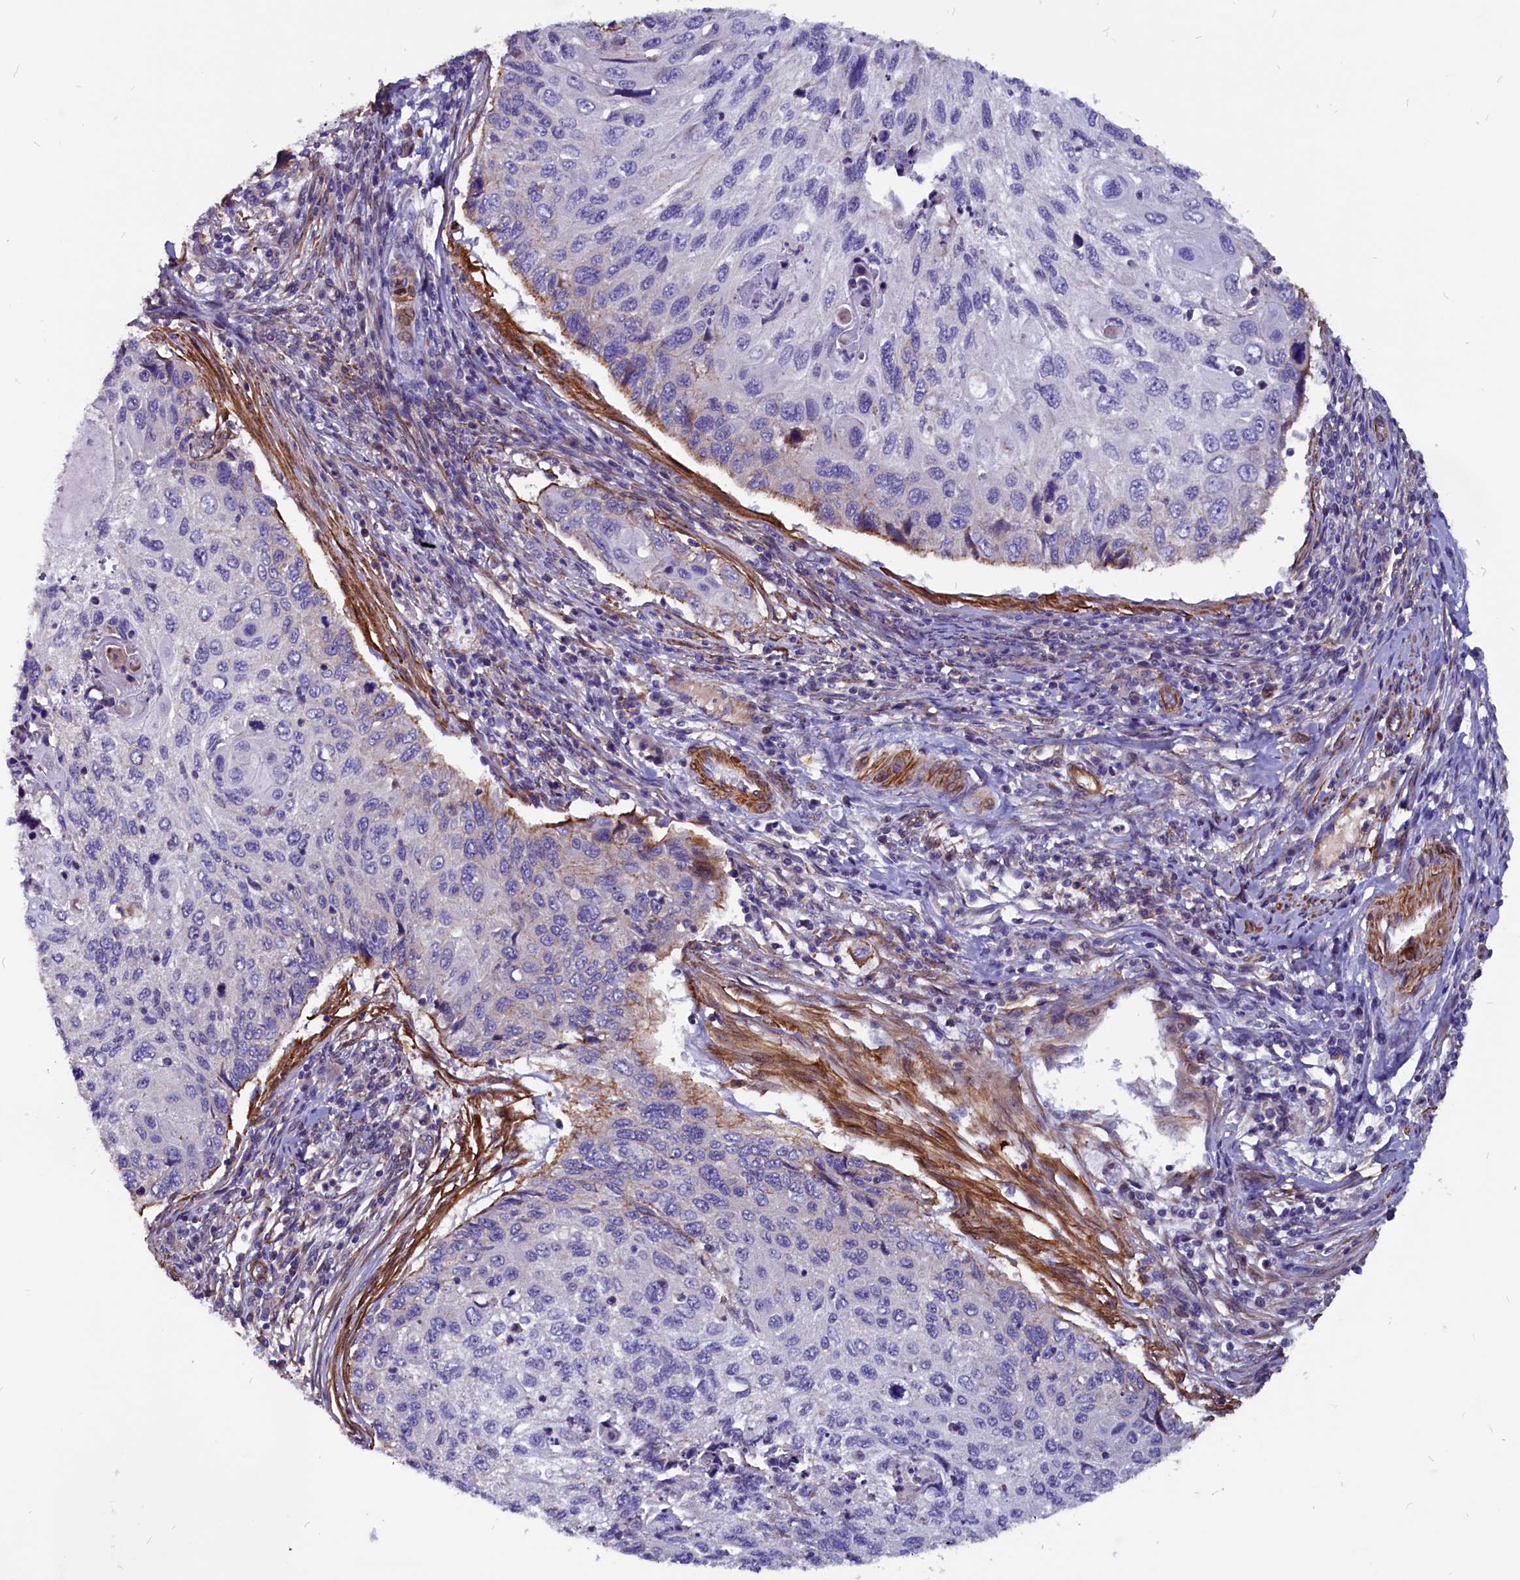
{"staining": {"intensity": "weak", "quantity": "<25%", "location": "cytoplasmic/membranous"}, "tissue": "cervical cancer", "cell_type": "Tumor cells", "image_type": "cancer", "snomed": [{"axis": "morphology", "description": "Squamous cell carcinoma, NOS"}, {"axis": "topography", "description": "Cervix"}], "caption": "This is a photomicrograph of IHC staining of cervical cancer (squamous cell carcinoma), which shows no staining in tumor cells.", "gene": "ZNF749", "patient": {"sex": "female", "age": 70}}